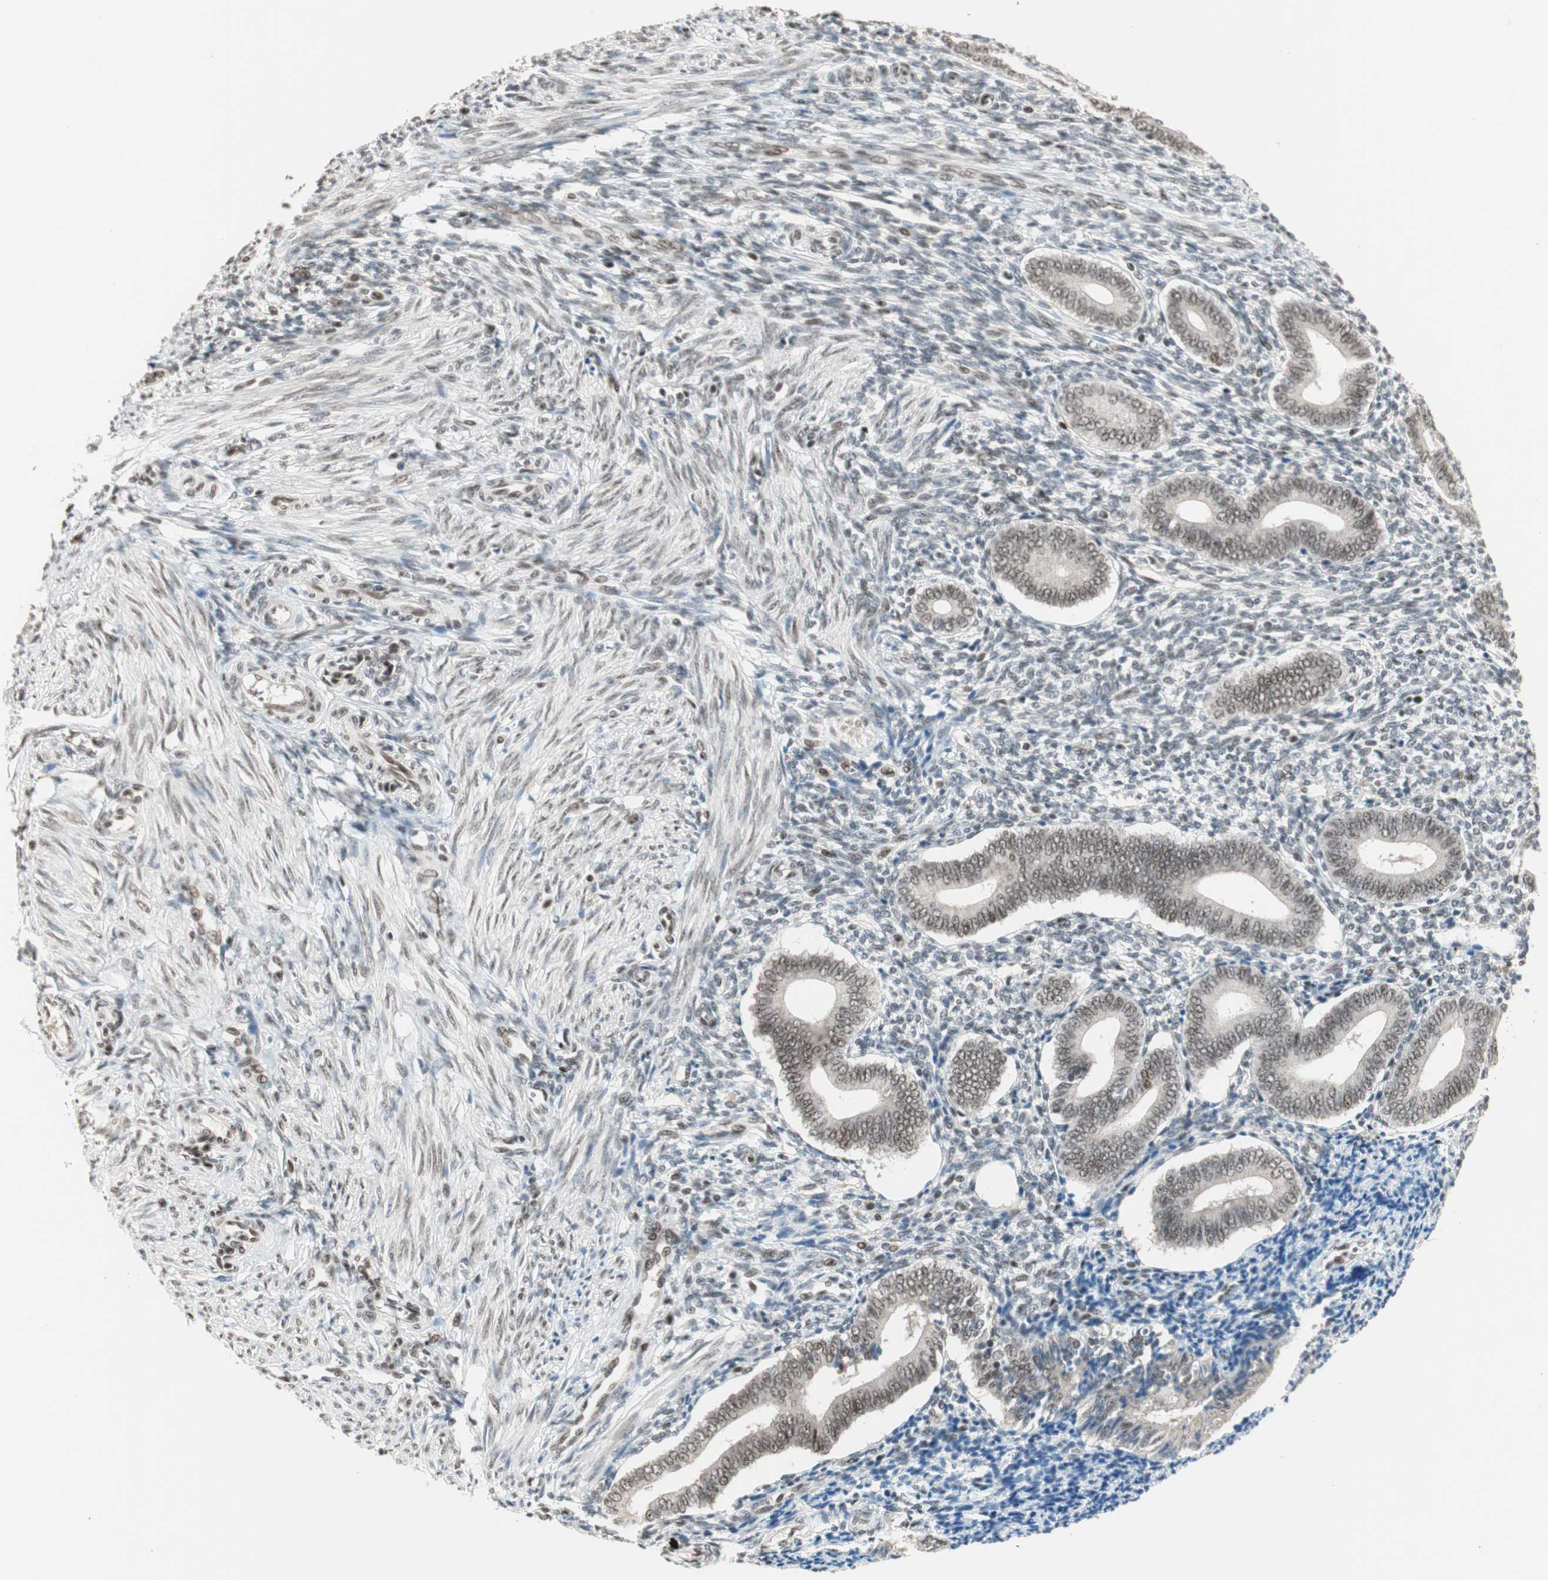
{"staining": {"intensity": "moderate", "quantity": "25%-75%", "location": "nuclear"}, "tissue": "endometrium", "cell_type": "Cells in endometrial stroma", "image_type": "normal", "snomed": [{"axis": "morphology", "description": "Normal tissue, NOS"}, {"axis": "topography", "description": "Uterus"}, {"axis": "topography", "description": "Endometrium"}], "caption": "This is an image of immunohistochemistry staining of unremarkable endometrium, which shows moderate staining in the nuclear of cells in endometrial stroma.", "gene": "MDC1", "patient": {"sex": "female", "age": 33}}